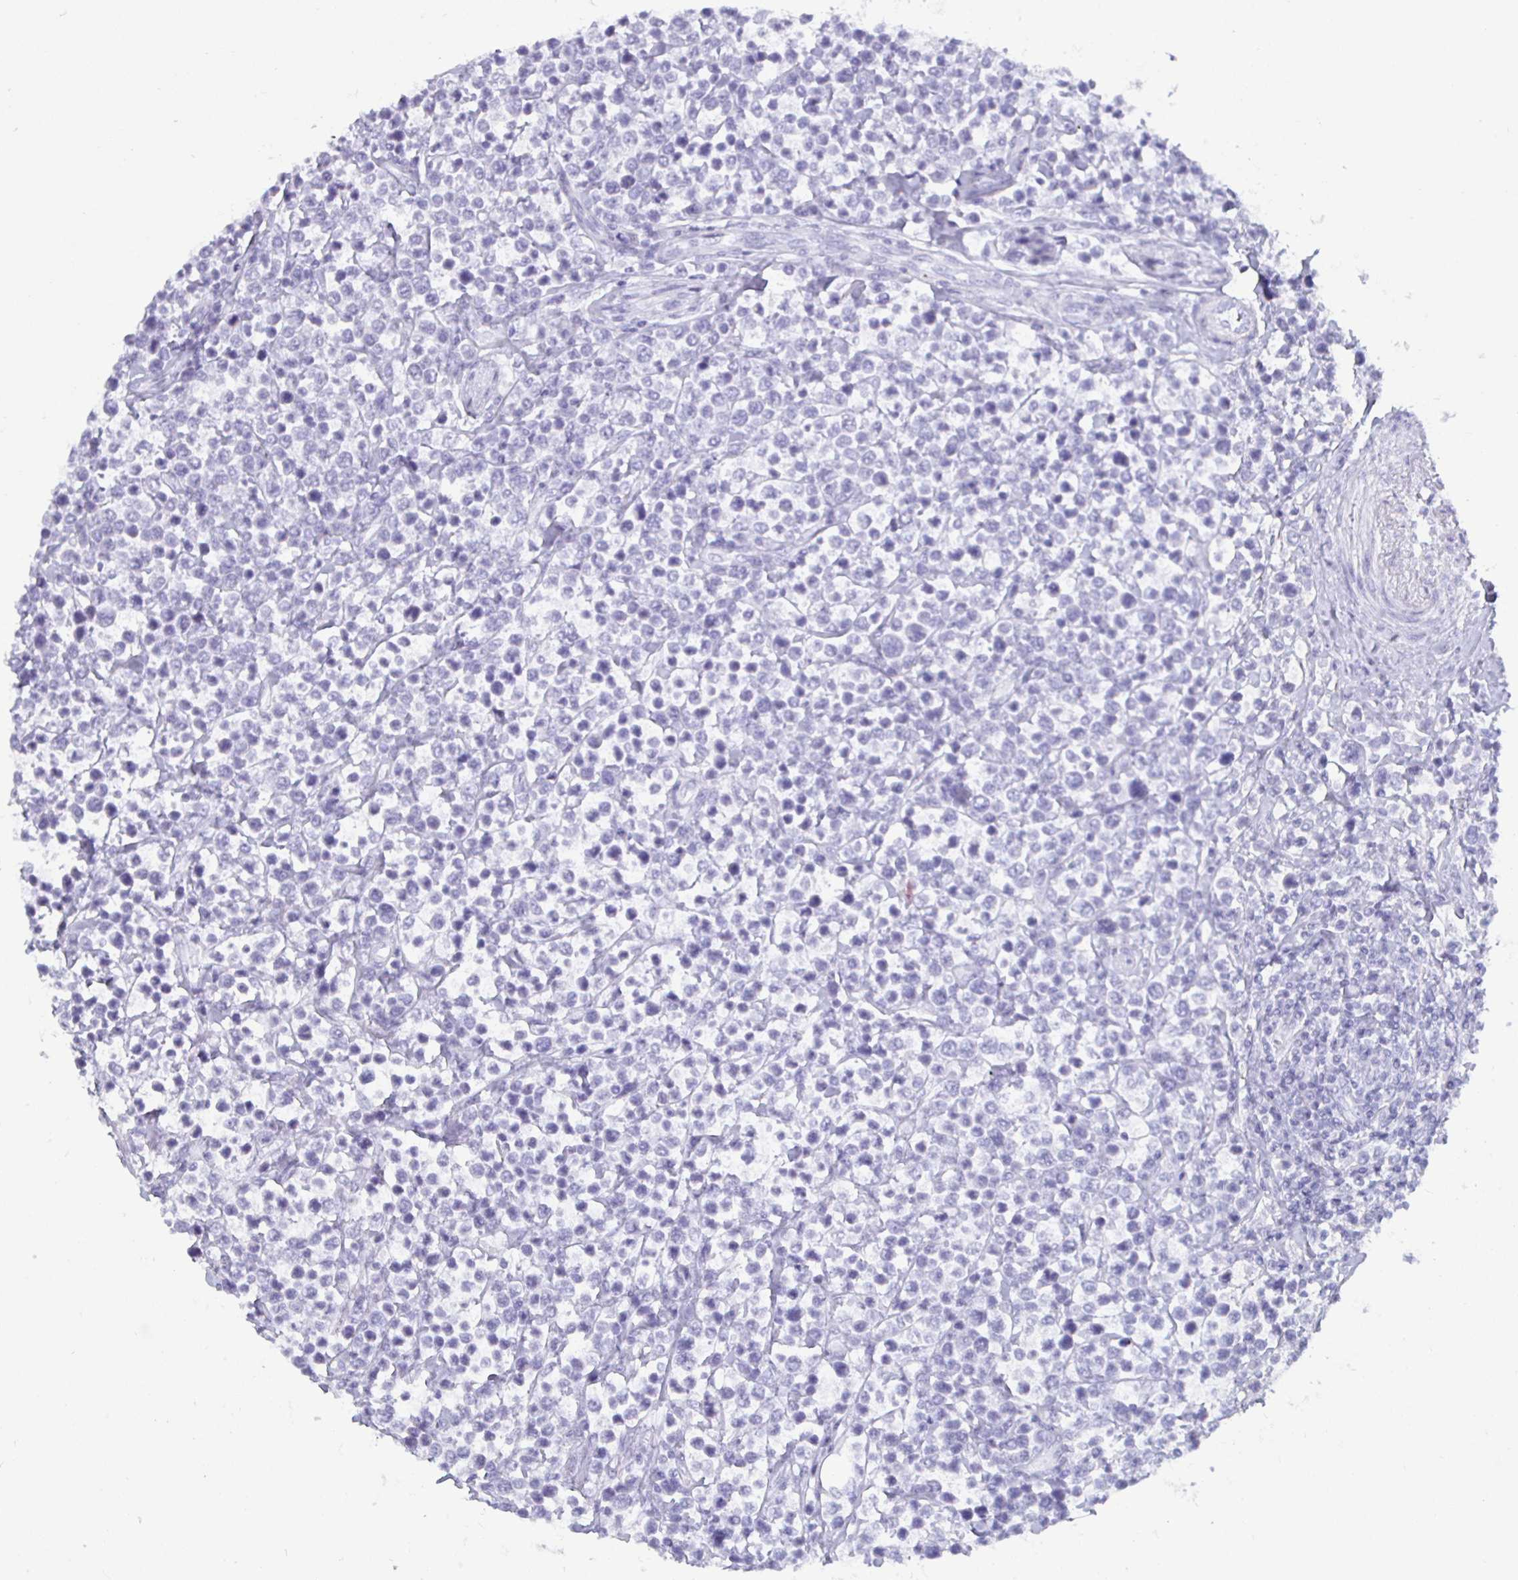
{"staining": {"intensity": "negative", "quantity": "none", "location": "none"}, "tissue": "lymphoma", "cell_type": "Tumor cells", "image_type": "cancer", "snomed": [{"axis": "morphology", "description": "Malignant lymphoma, non-Hodgkin's type, High grade"}, {"axis": "topography", "description": "Soft tissue"}], "caption": "Tumor cells are negative for brown protein staining in high-grade malignant lymphoma, non-Hodgkin's type. (DAB IHC, high magnification).", "gene": "ENPP1", "patient": {"sex": "female", "age": 56}}